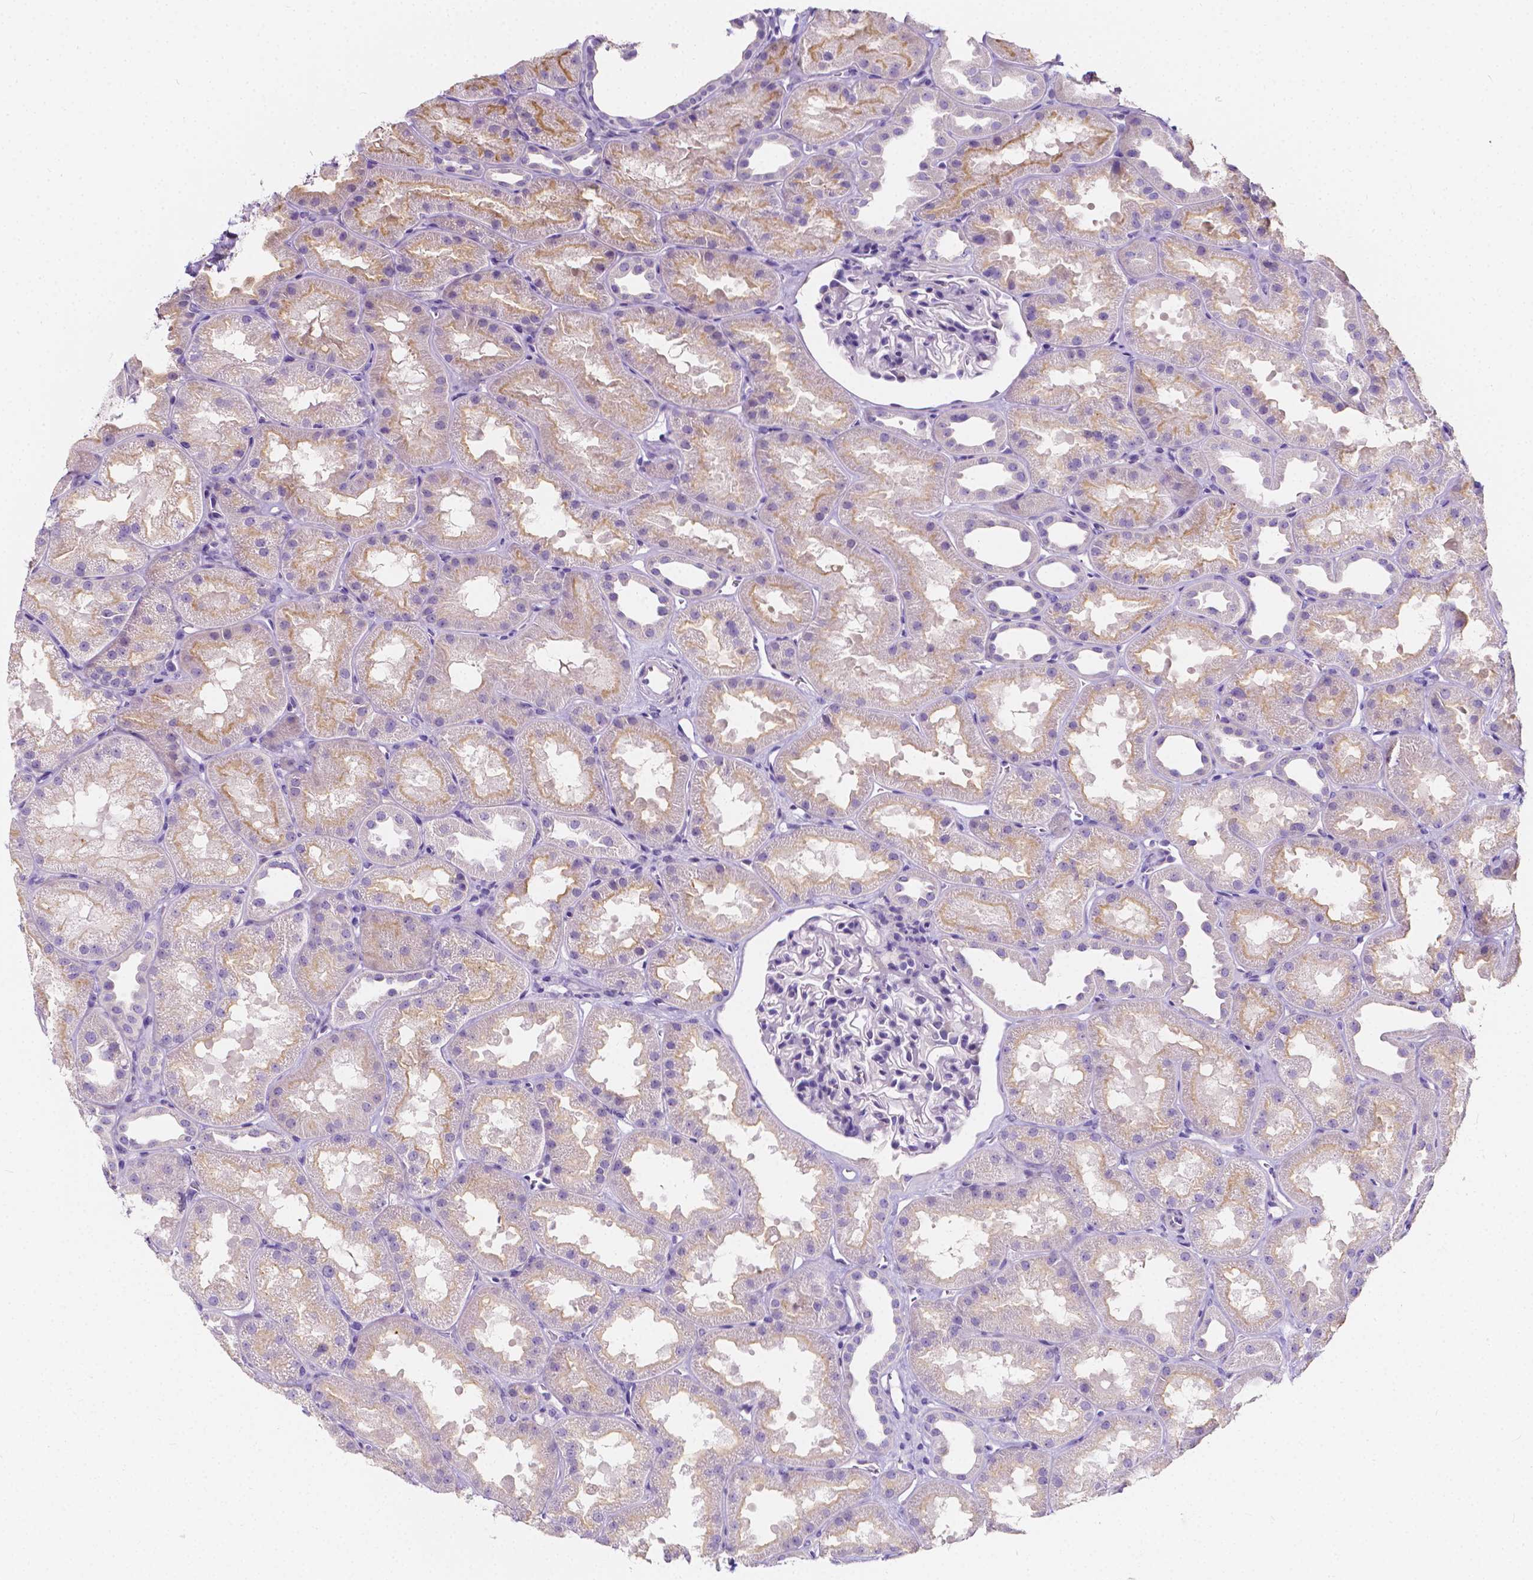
{"staining": {"intensity": "negative", "quantity": "none", "location": "none"}, "tissue": "kidney", "cell_type": "Cells in glomeruli", "image_type": "normal", "snomed": [{"axis": "morphology", "description": "Normal tissue, NOS"}, {"axis": "topography", "description": "Kidney"}], "caption": "An image of human kidney is negative for staining in cells in glomeruli. (Stains: DAB immunohistochemistry (IHC) with hematoxylin counter stain, Microscopy: brightfield microscopy at high magnification).", "gene": "CLSTN2", "patient": {"sex": "male", "age": 61}}